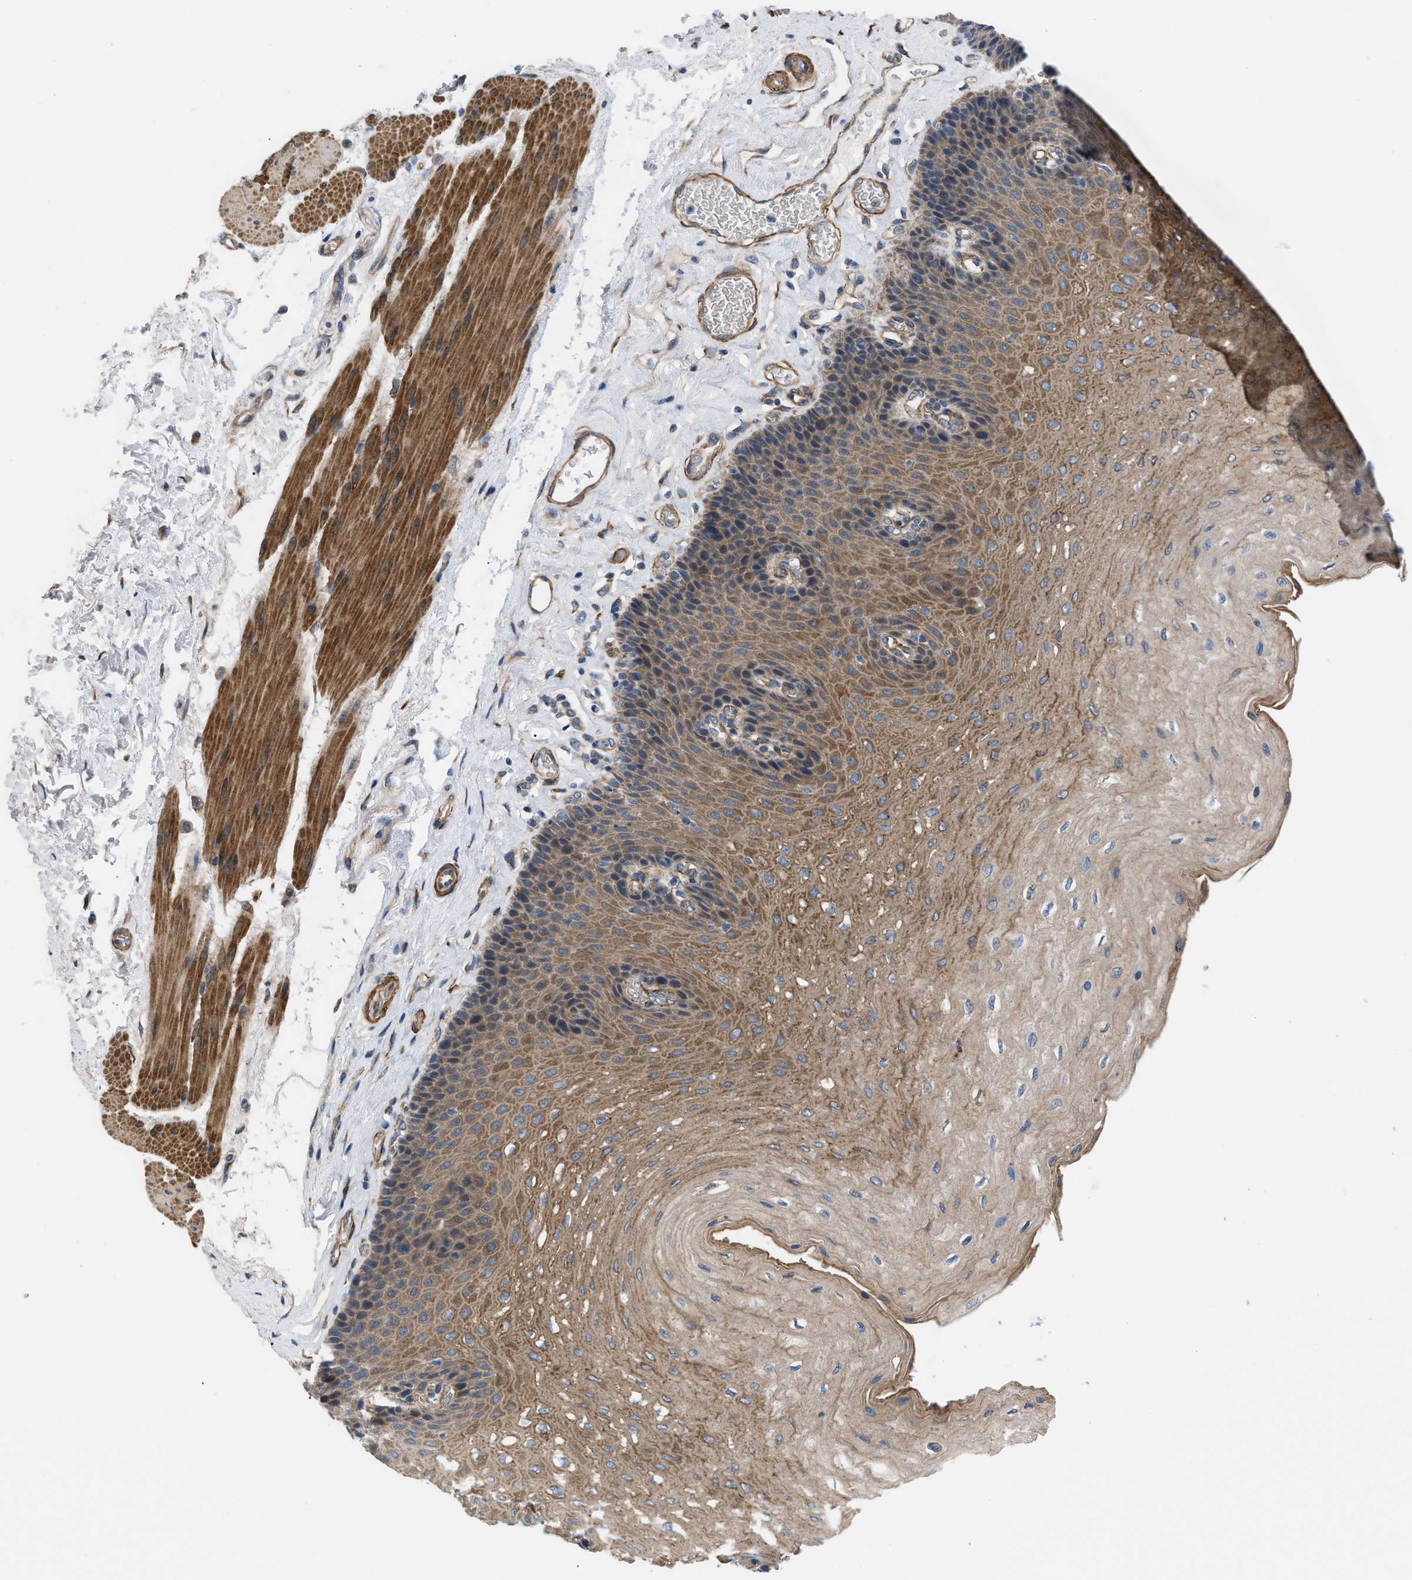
{"staining": {"intensity": "moderate", "quantity": ">75%", "location": "cytoplasmic/membranous"}, "tissue": "esophagus", "cell_type": "Squamous epithelial cells", "image_type": "normal", "snomed": [{"axis": "morphology", "description": "Normal tissue, NOS"}, {"axis": "topography", "description": "Esophagus"}], "caption": "Squamous epithelial cells exhibit moderate cytoplasmic/membranous staining in about >75% of cells in normal esophagus.", "gene": "MYO10", "patient": {"sex": "female", "age": 72}}